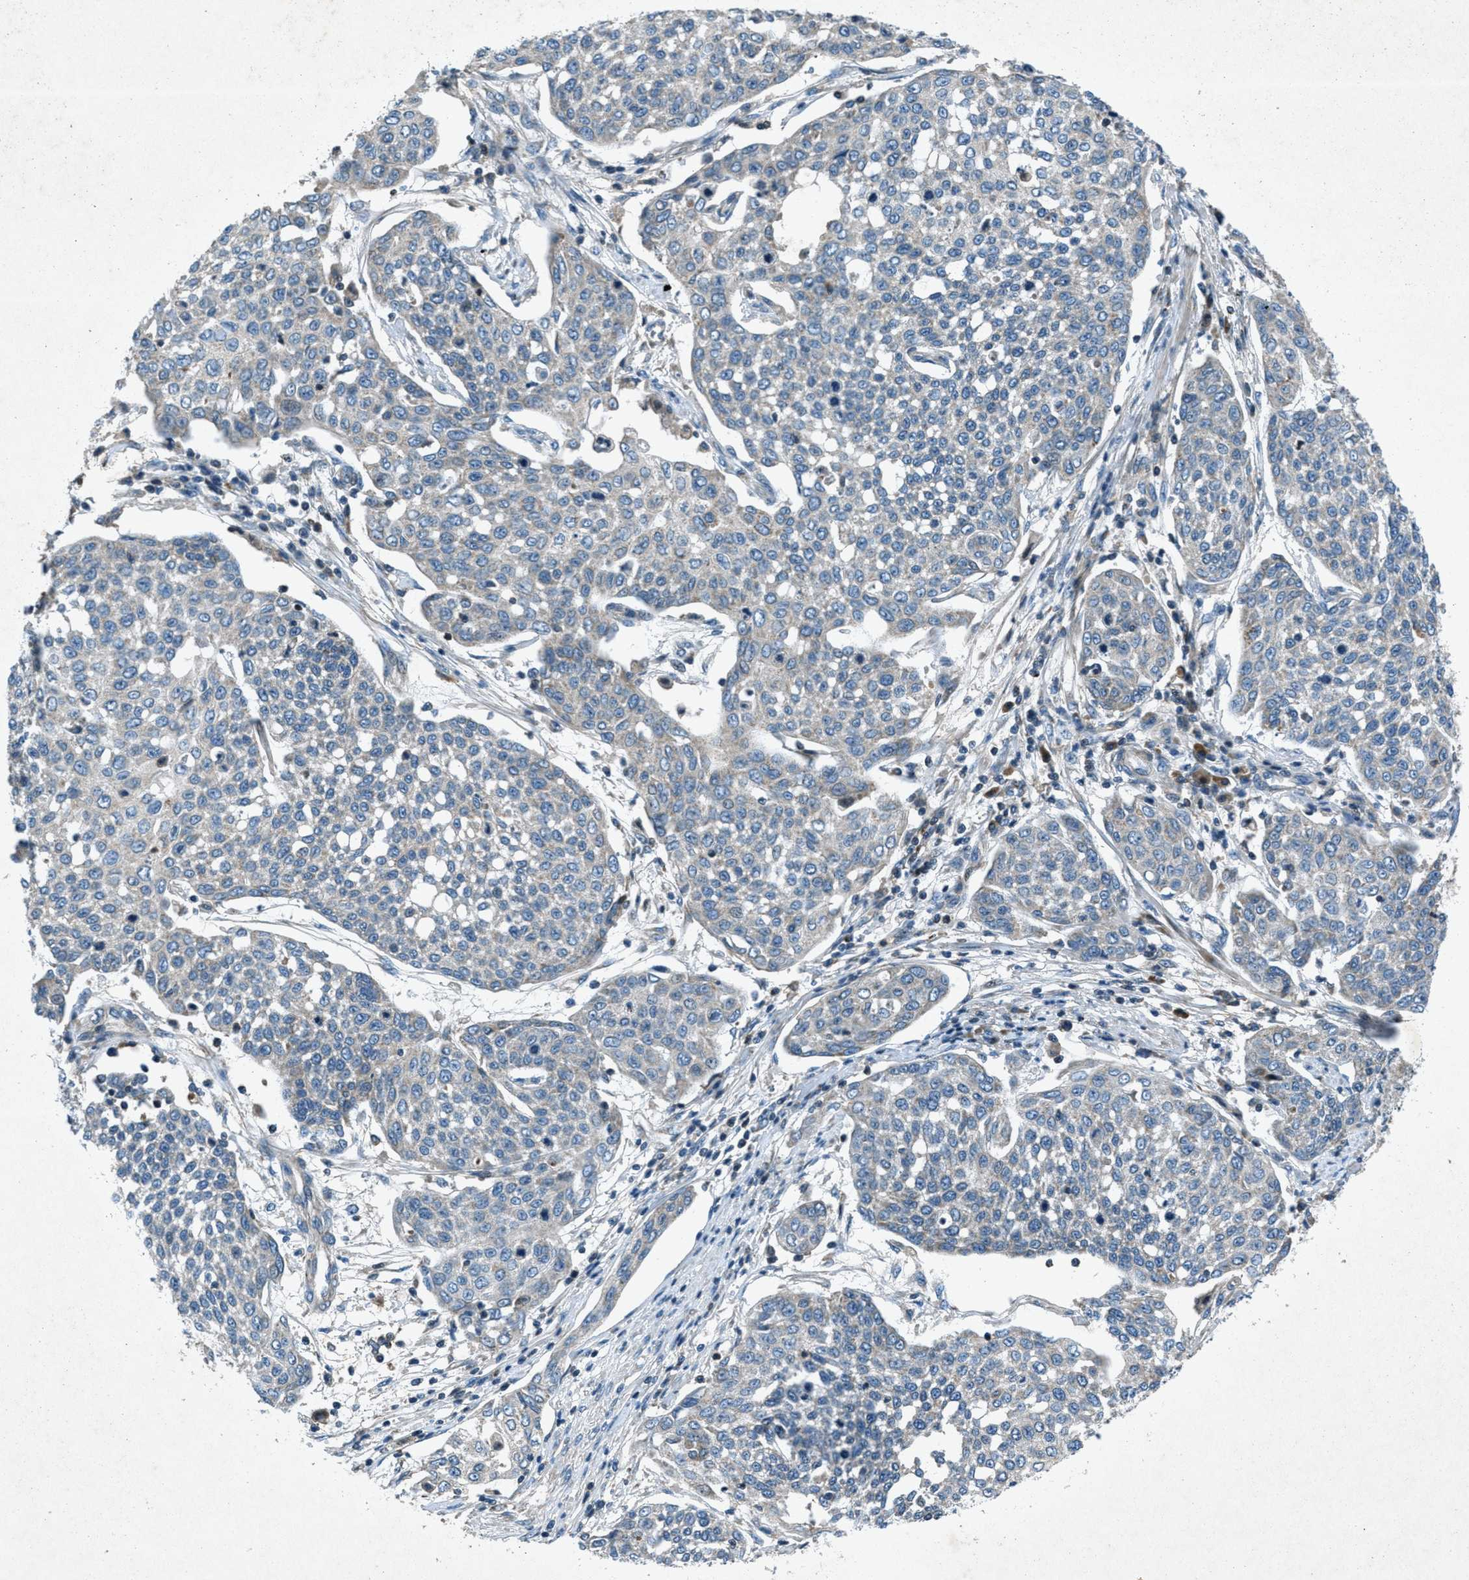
{"staining": {"intensity": "negative", "quantity": "none", "location": "none"}, "tissue": "cervical cancer", "cell_type": "Tumor cells", "image_type": "cancer", "snomed": [{"axis": "morphology", "description": "Squamous cell carcinoma, NOS"}, {"axis": "topography", "description": "Cervix"}], "caption": "This is a histopathology image of IHC staining of squamous cell carcinoma (cervical), which shows no staining in tumor cells.", "gene": "CLEC2D", "patient": {"sex": "female", "age": 34}}